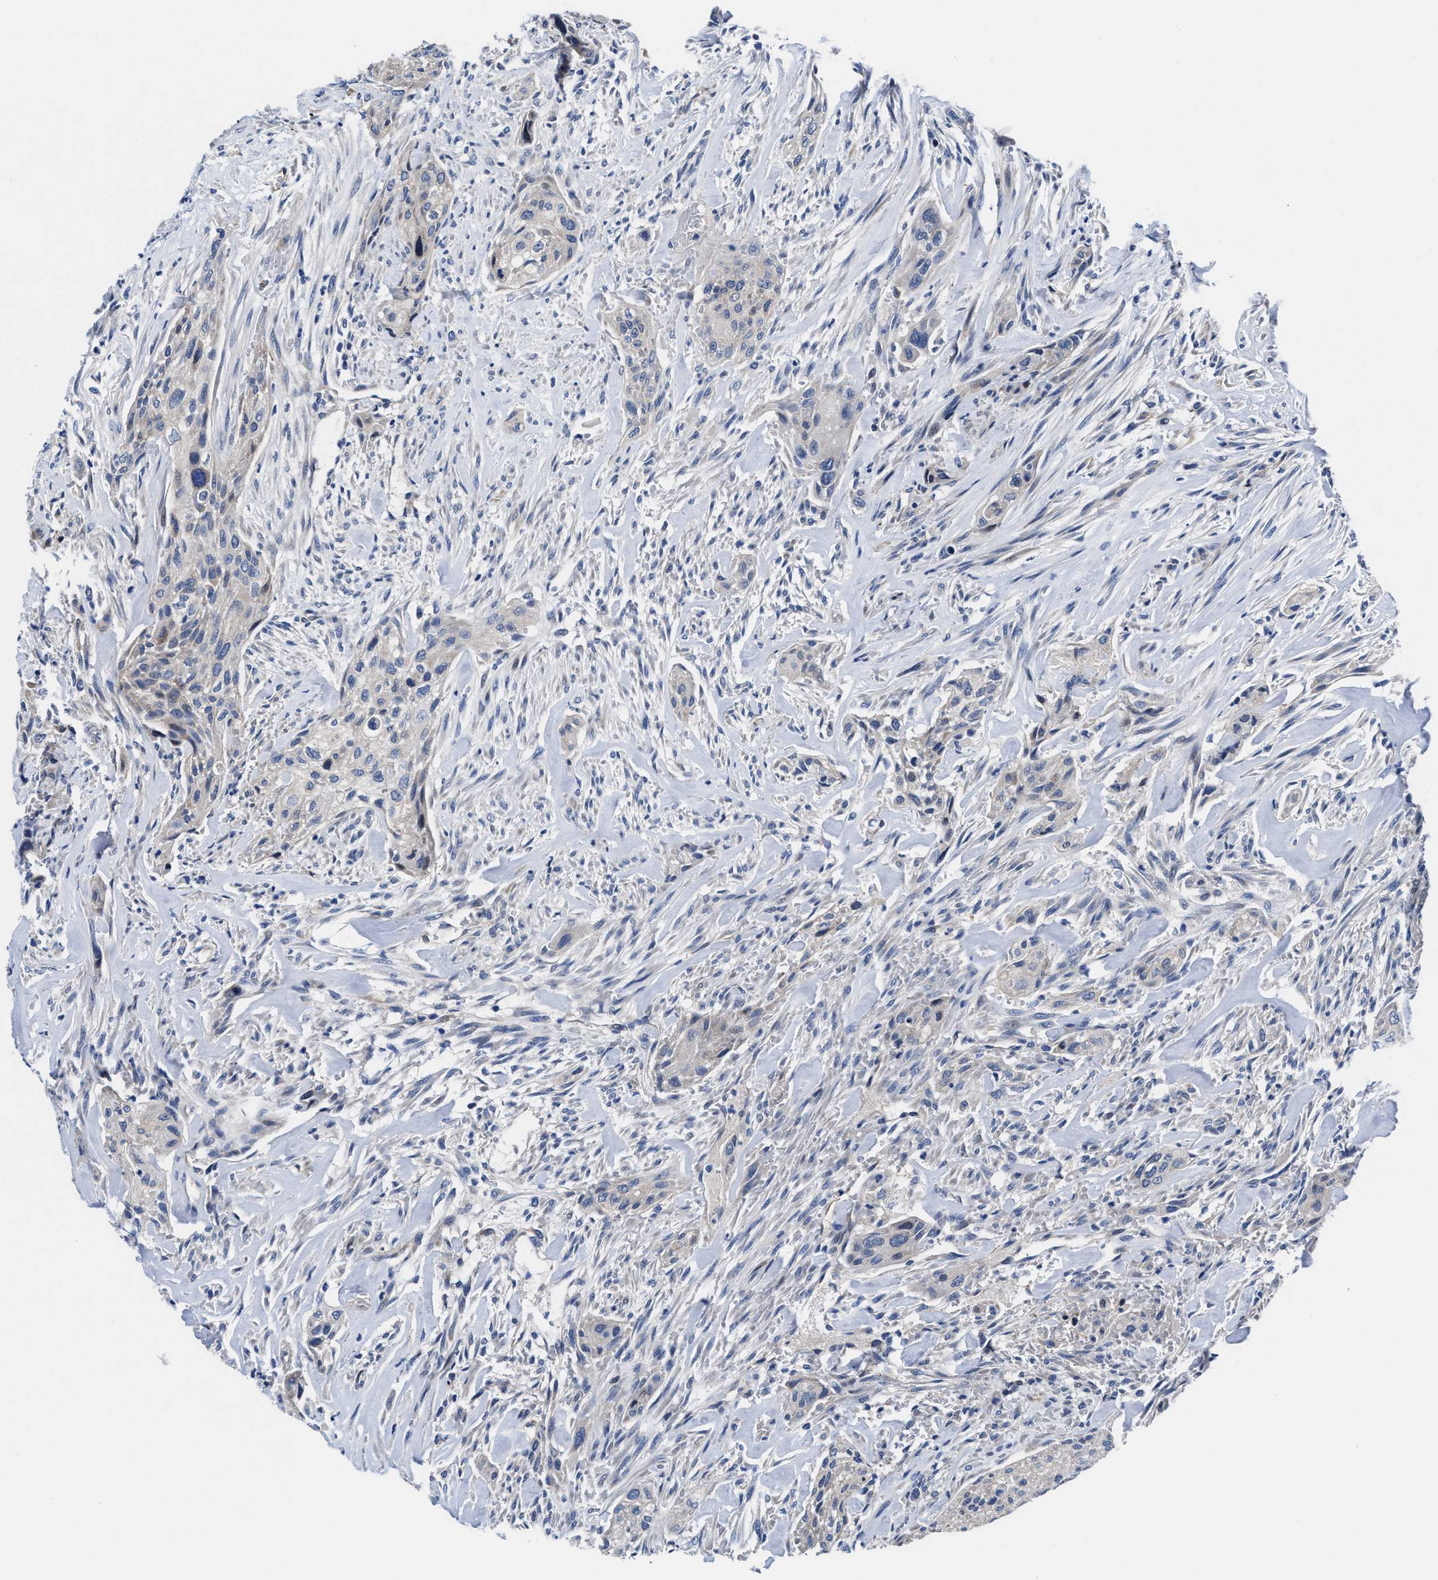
{"staining": {"intensity": "negative", "quantity": "none", "location": "none"}, "tissue": "urothelial cancer", "cell_type": "Tumor cells", "image_type": "cancer", "snomed": [{"axis": "morphology", "description": "Urothelial carcinoma, Low grade"}, {"axis": "morphology", "description": "Urothelial carcinoma, High grade"}, {"axis": "topography", "description": "Urinary bladder"}], "caption": "DAB (3,3'-diaminobenzidine) immunohistochemical staining of low-grade urothelial carcinoma displays no significant positivity in tumor cells.", "gene": "DHRS13", "patient": {"sex": "male", "age": 35}}